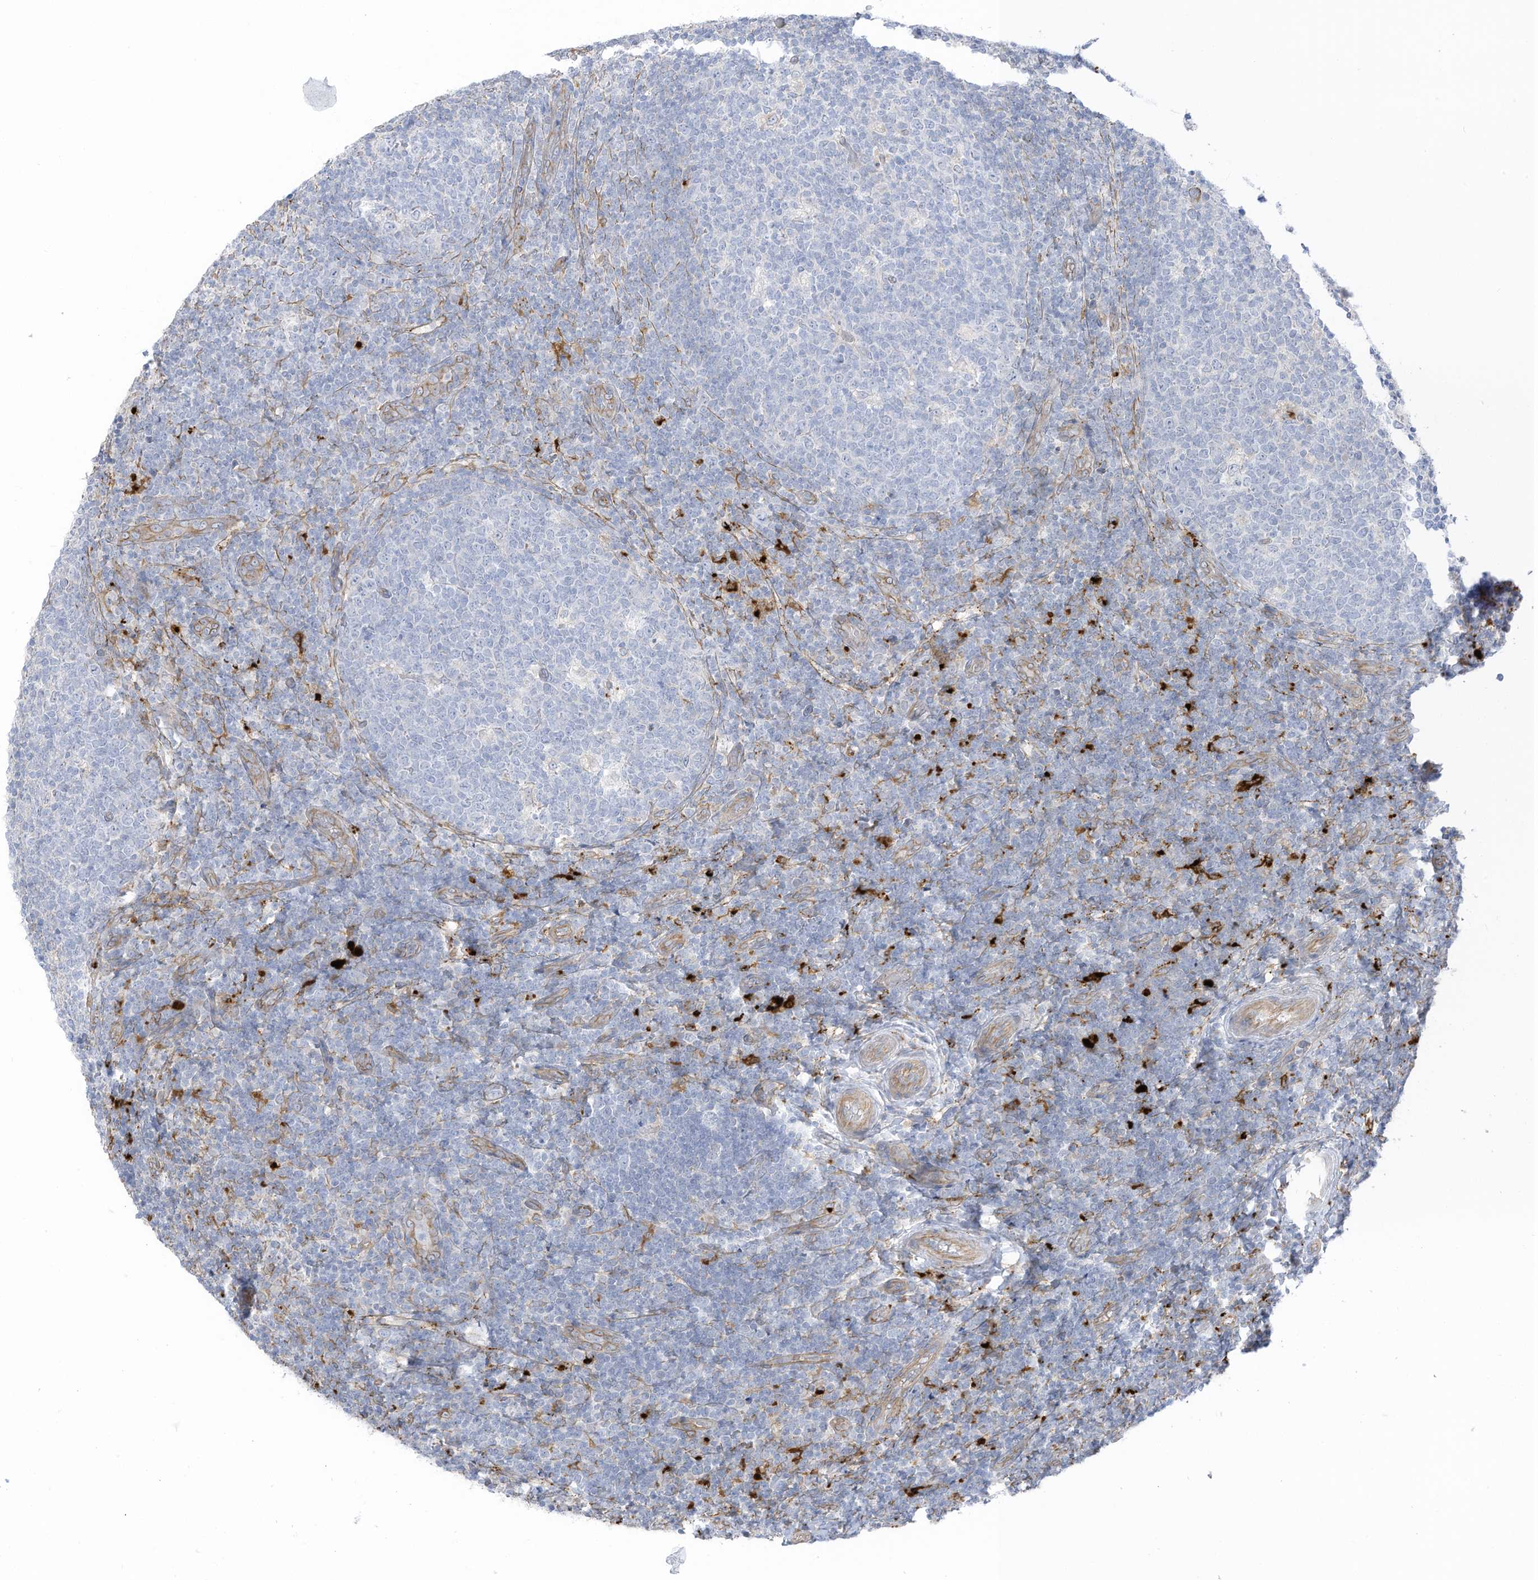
{"staining": {"intensity": "negative", "quantity": "none", "location": "none"}, "tissue": "tonsil", "cell_type": "Germinal center cells", "image_type": "normal", "snomed": [{"axis": "morphology", "description": "Normal tissue, NOS"}, {"axis": "topography", "description": "Tonsil"}], "caption": "Benign tonsil was stained to show a protein in brown. There is no significant expression in germinal center cells. The staining is performed using DAB (3,3'-diaminobenzidine) brown chromogen with nuclei counter-stained in using hematoxylin.", "gene": "TAL2", "patient": {"sex": "female", "age": 19}}